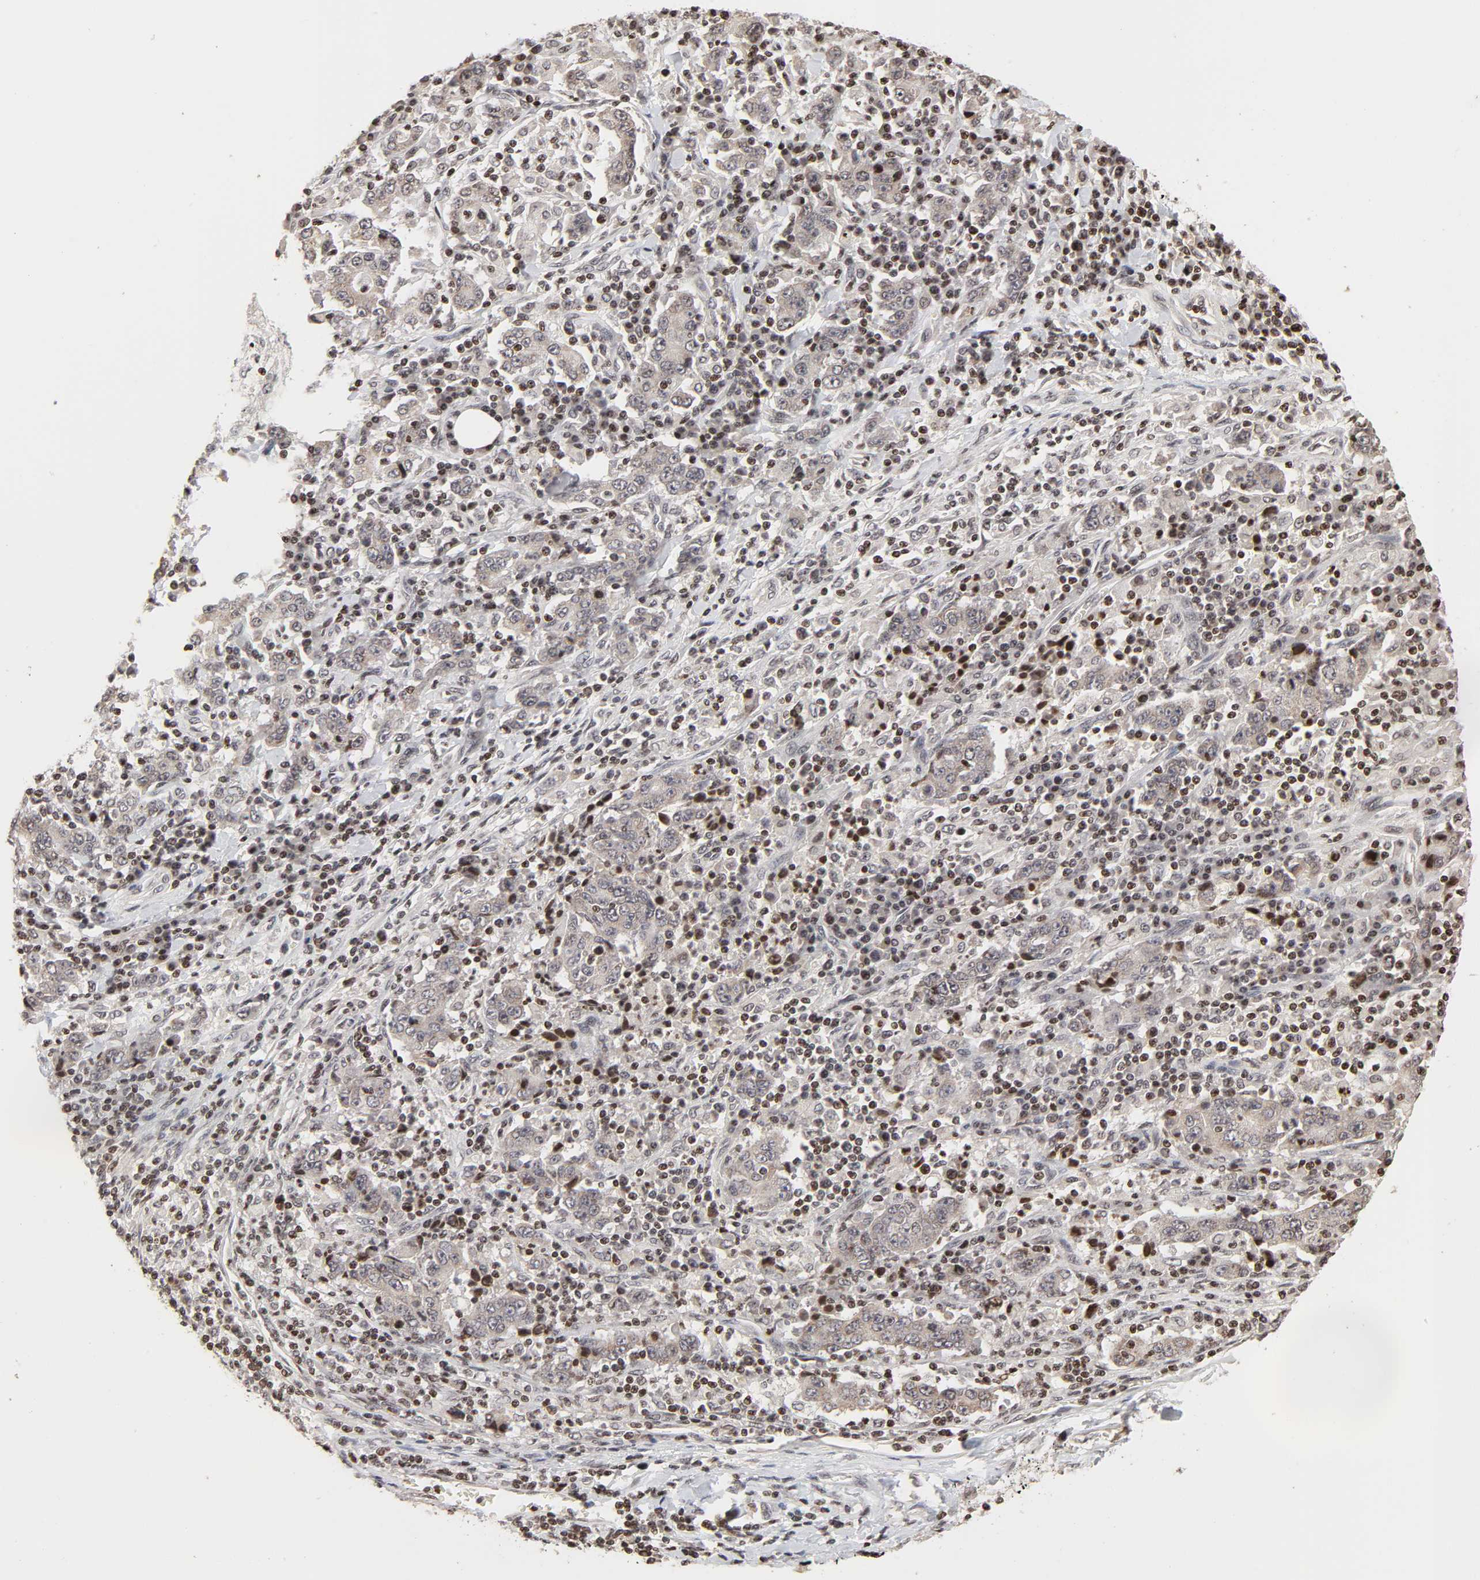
{"staining": {"intensity": "weak", "quantity": "25%-75%", "location": "cytoplasmic/membranous"}, "tissue": "stomach cancer", "cell_type": "Tumor cells", "image_type": "cancer", "snomed": [{"axis": "morphology", "description": "Normal tissue, NOS"}, {"axis": "morphology", "description": "Adenocarcinoma, NOS"}, {"axis": "topography", "description": "Stomach, upper"}, {"axis": "topography", "description": "Stomach"}], "caption": "The micrograph displays staining of stomach cancer, revealing weak cytoplasmic/membranous protein expression (brown color) within tumor cells.", "gene": "ZNF473", "patient": {"sex": "male", "age": 59}}